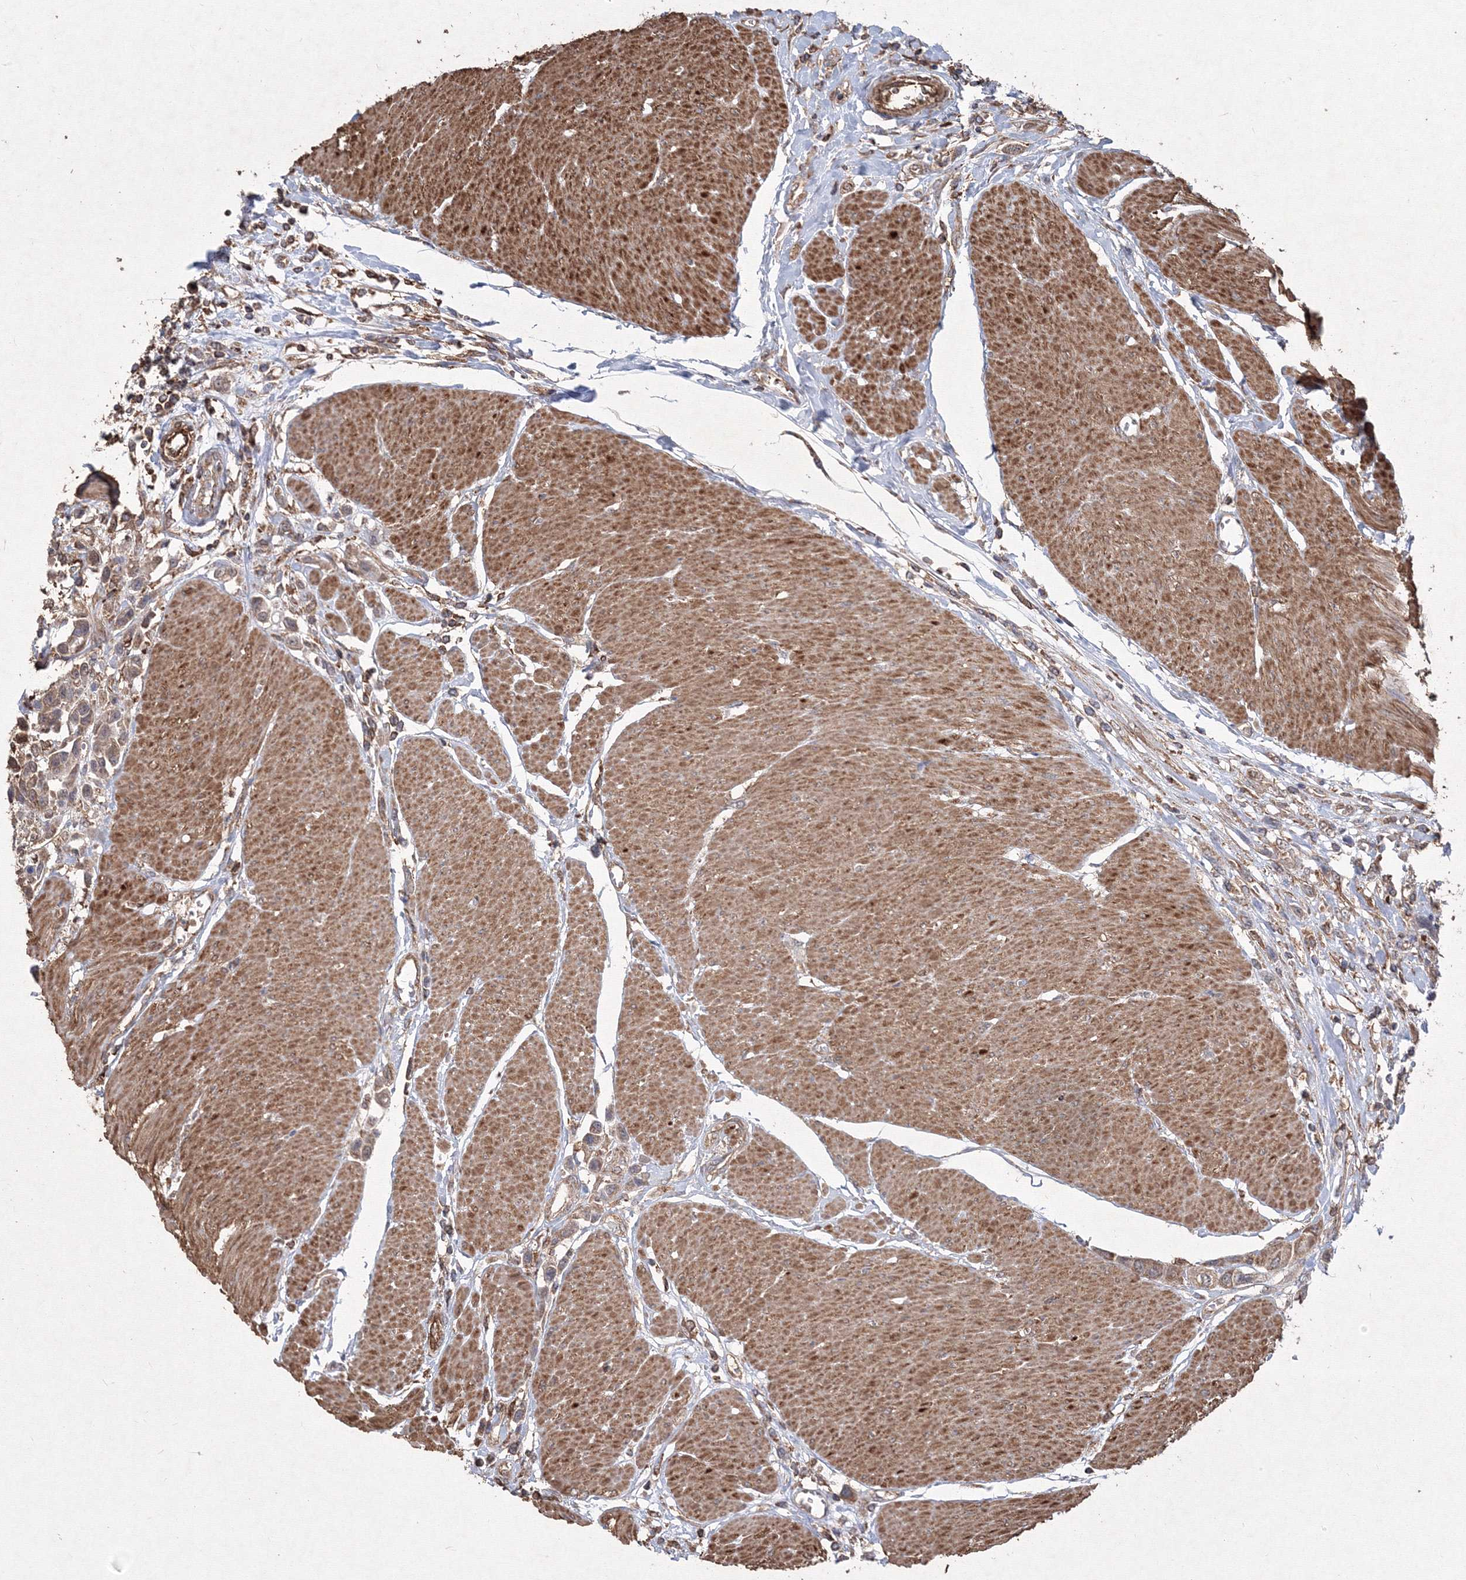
{"staining": {"intensity": "weak", "quantity": ">75%", "location": "cytoplasmic/membranous"}, "tissue": "urothelial cancer", "cell_type": "Tumor cells", "image_type": "cancer", "snomed": [{"axis": "morphology", "description": "Urothelial carcinoma, High grade"}, {"axis": "topography", "description": "Urinary bladder"}], "caption": "There is low levels of weak cytoplasmic/membranous positivity in tumor cells of urothelial carcinoma (high-grade), as demonstrated by immunohistochemical staining (brown color).", "gene": "TMEM139", "patient": {"sex": "male", "age": 50}}